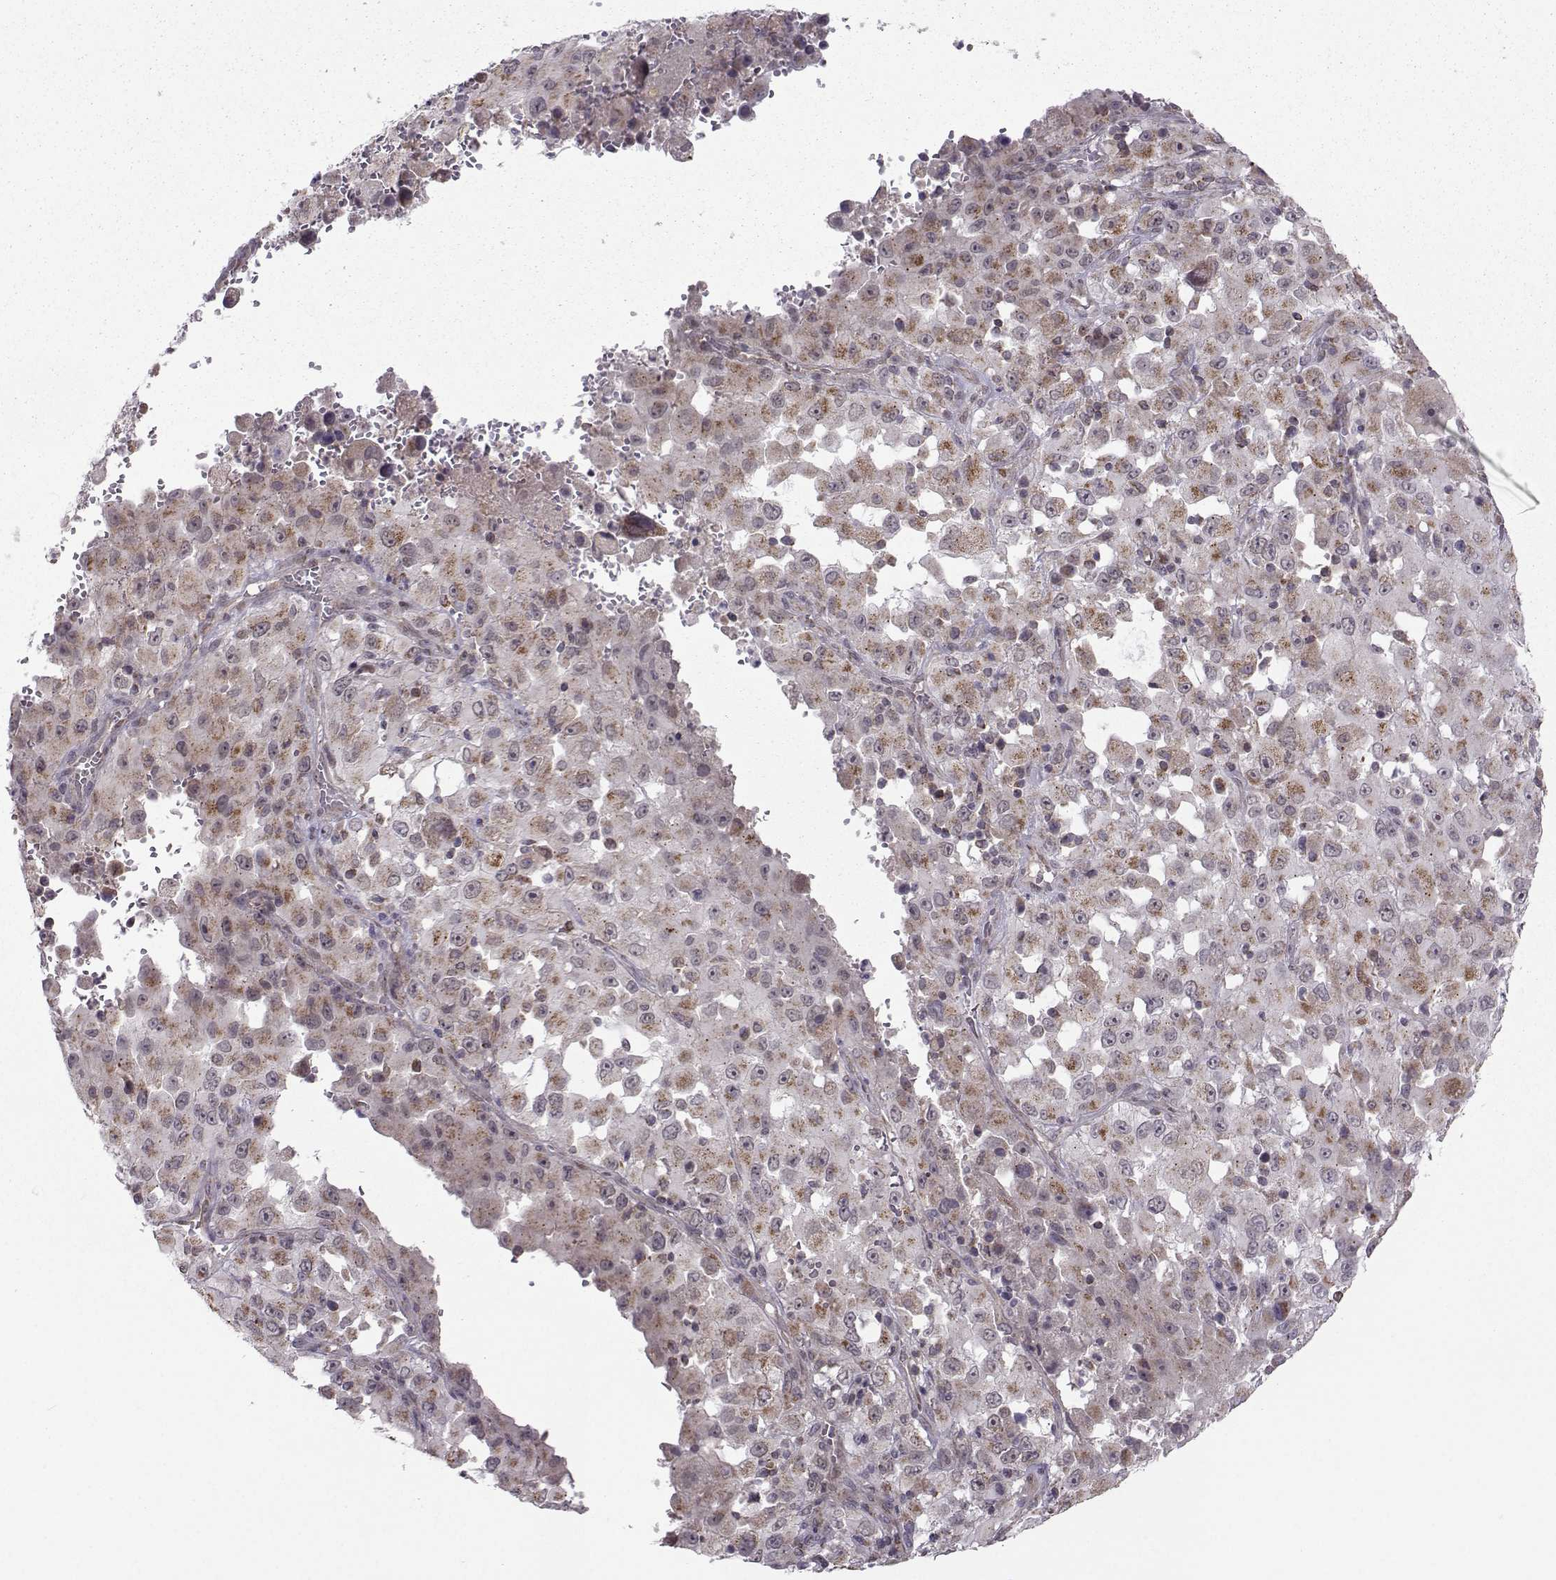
{"staining": {"intensity": "moderate", "quantity": "<25%", "location": "cytoplasmic/membranous"}, "tissue": "melanoma", "cell_type": "Tumor cells", "image_type": "cancer", "snomed": [{"axis": "morphology", "description": "Malignant melanoma, Metastatic site"}, {"axis": "topography", "description": "Soft tissue"}], "caption": "Malignant melanoma (metastatic site) stained with a brown dye reveals moderate cytoplasmic/membranous positive positivity in about <25% of tumor cells.", "gene": "NECAB3", "patient": {"sex": "male", "age": 50}}